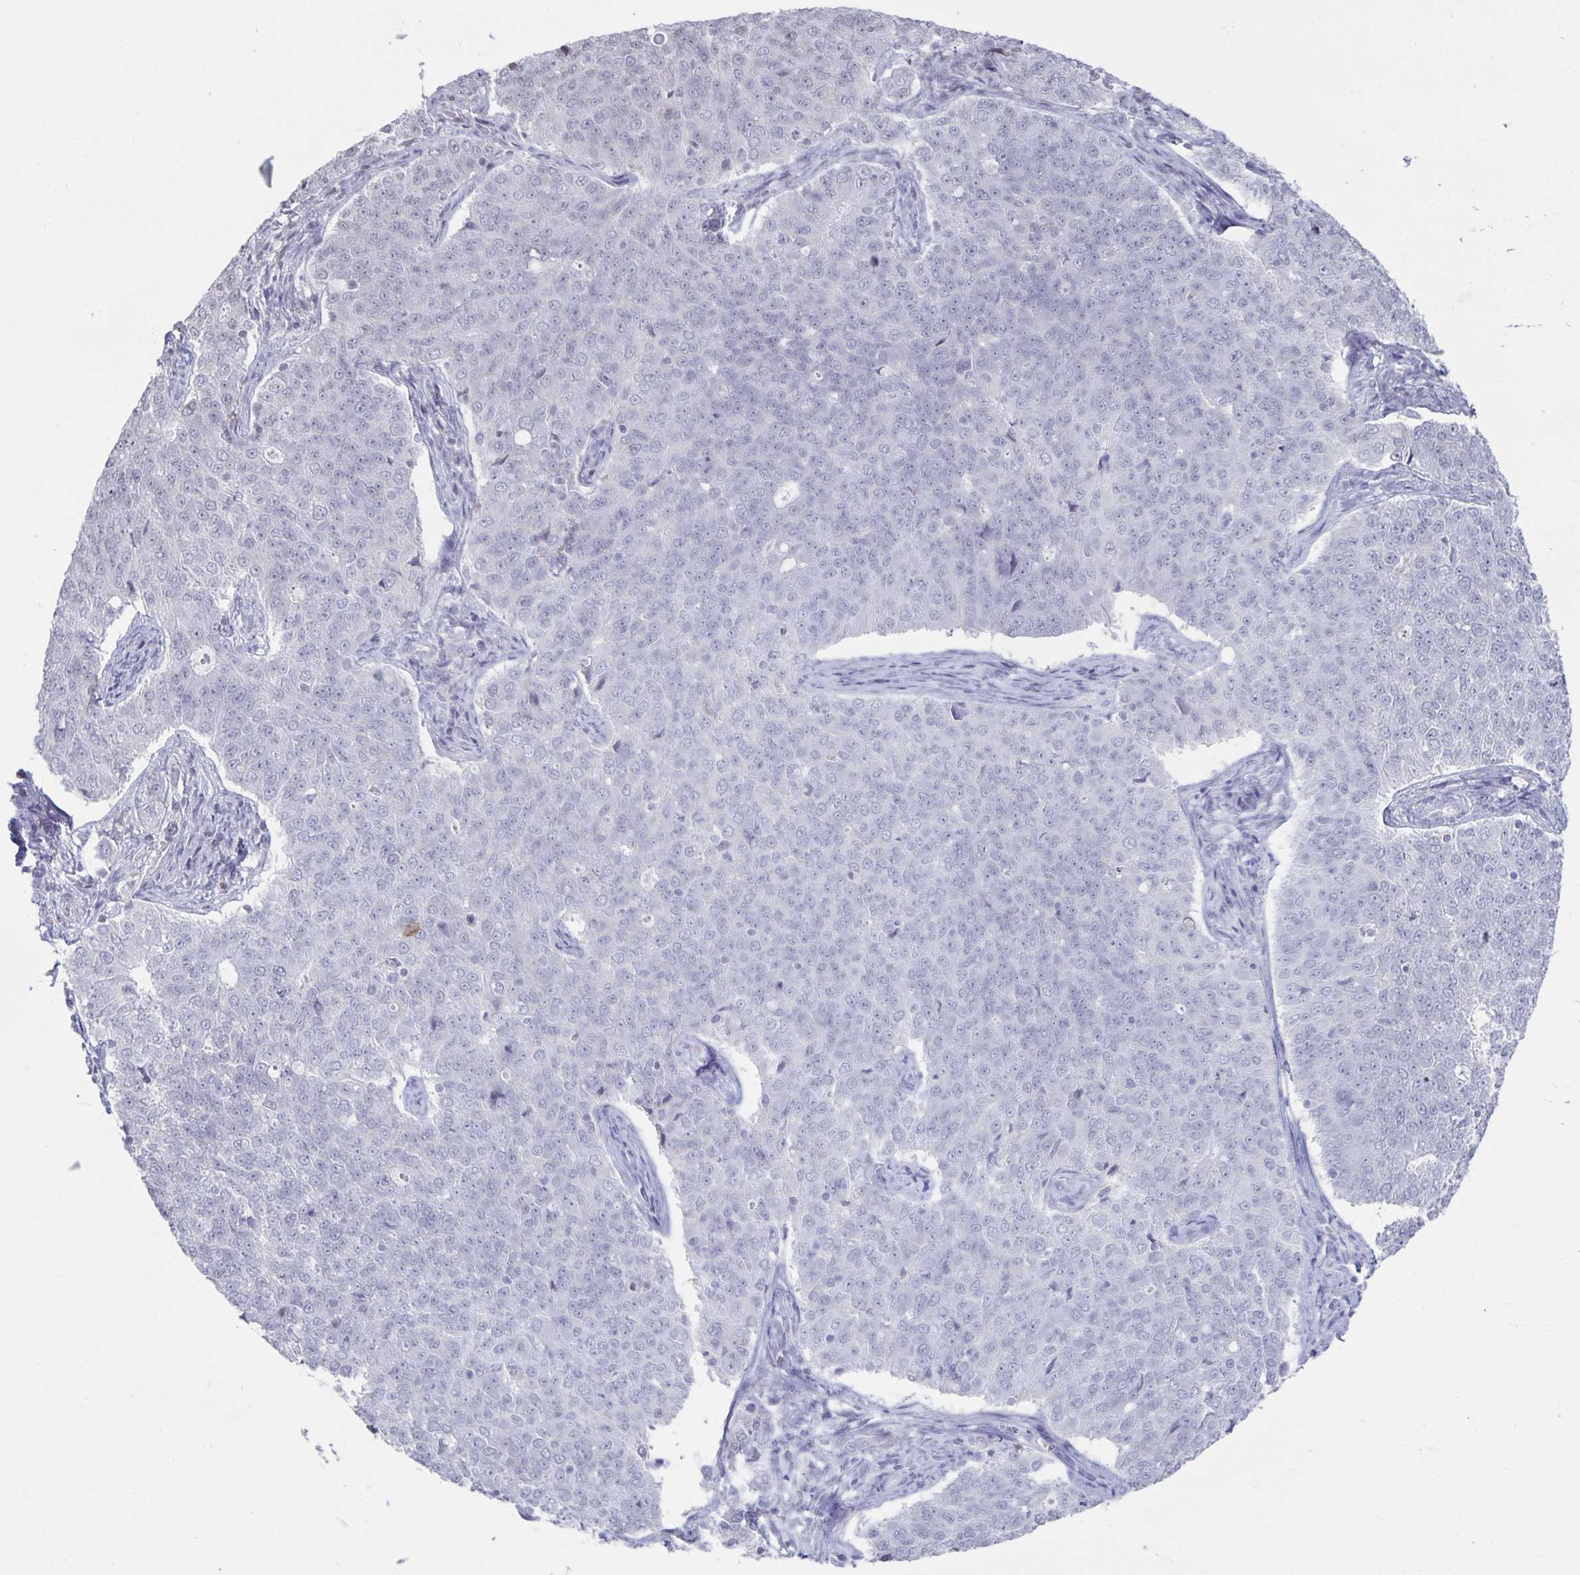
{"staining": {"intensity": "negative", "quantity": "none", "location": "none"}, "tissue": "endometrial cancer", "cell_type": "Tumor cells", "image_type": "cancer", "snomed": [{"axis": "morphology", "description": "Adenocarcinoma, NOS"}, {"axis": "topography", "description": "Endometrium"}], "caption": "Histopathology image shows no protein expression in tumor cells of endometrial cancer tissue.", "gene": "AQP4", "patient": {"sex": "female", "age": 43}}